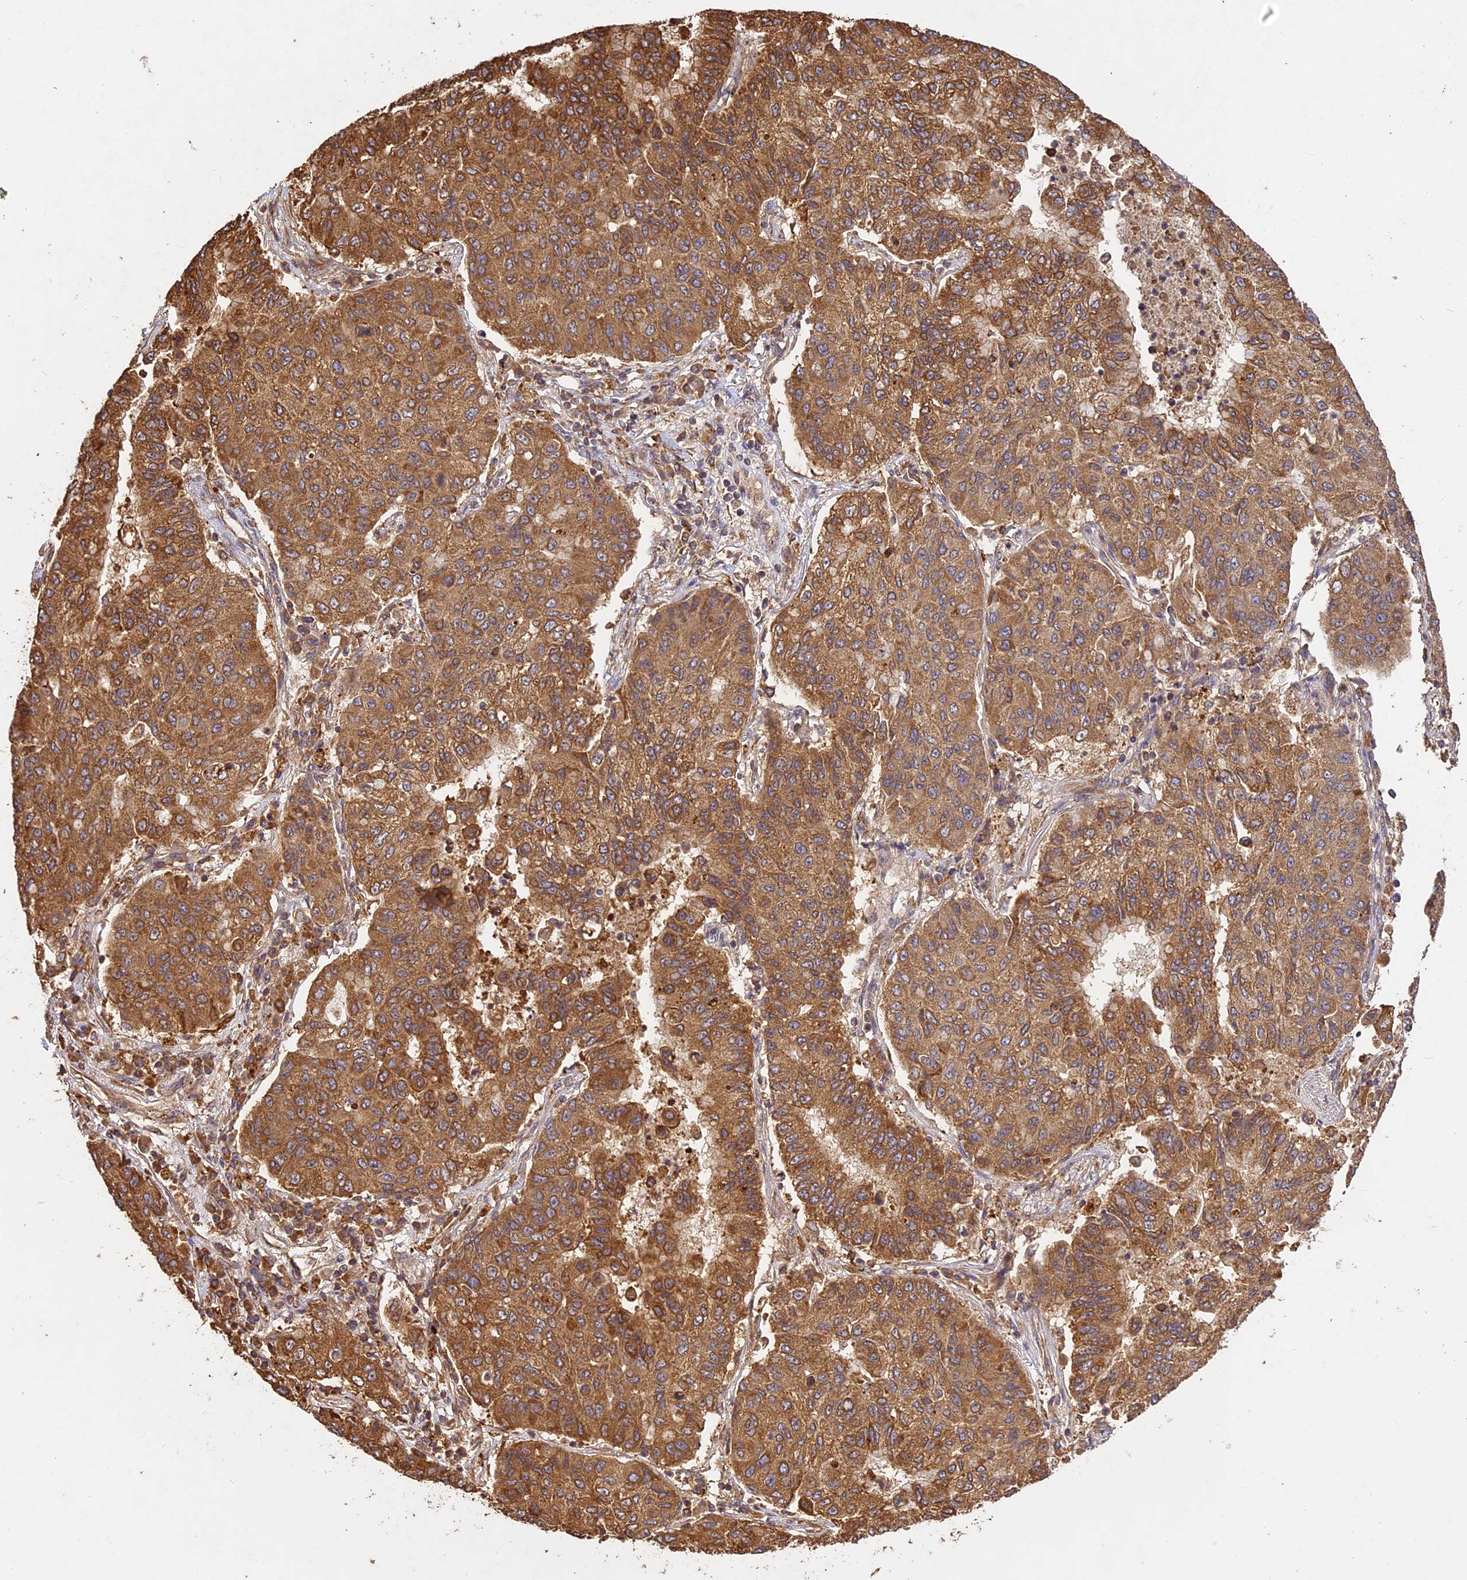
{"staining": {"intensity": "moderate", "quantity": ">75%", "location": "cytoplasmic/membranous"}, "tissue": "lung cancer", "cell_type": "Tumor cells", "image_type": "cancer", "snomed": [{"axis": "morphology", "description": "Squamous cell carcinoma, NOS"}, {"axis": "topography", "description": "Lung"}], "caption": "A histopathology image showing moderate cytoplasmic/membranous staining in approximately >75% of tumor cells in lung cancer (squamous cell carcinoma), as visualized by brown immunohistochemical staining.", "gene": "BRAP", "patient": {"sex": "male", "age": 74}}